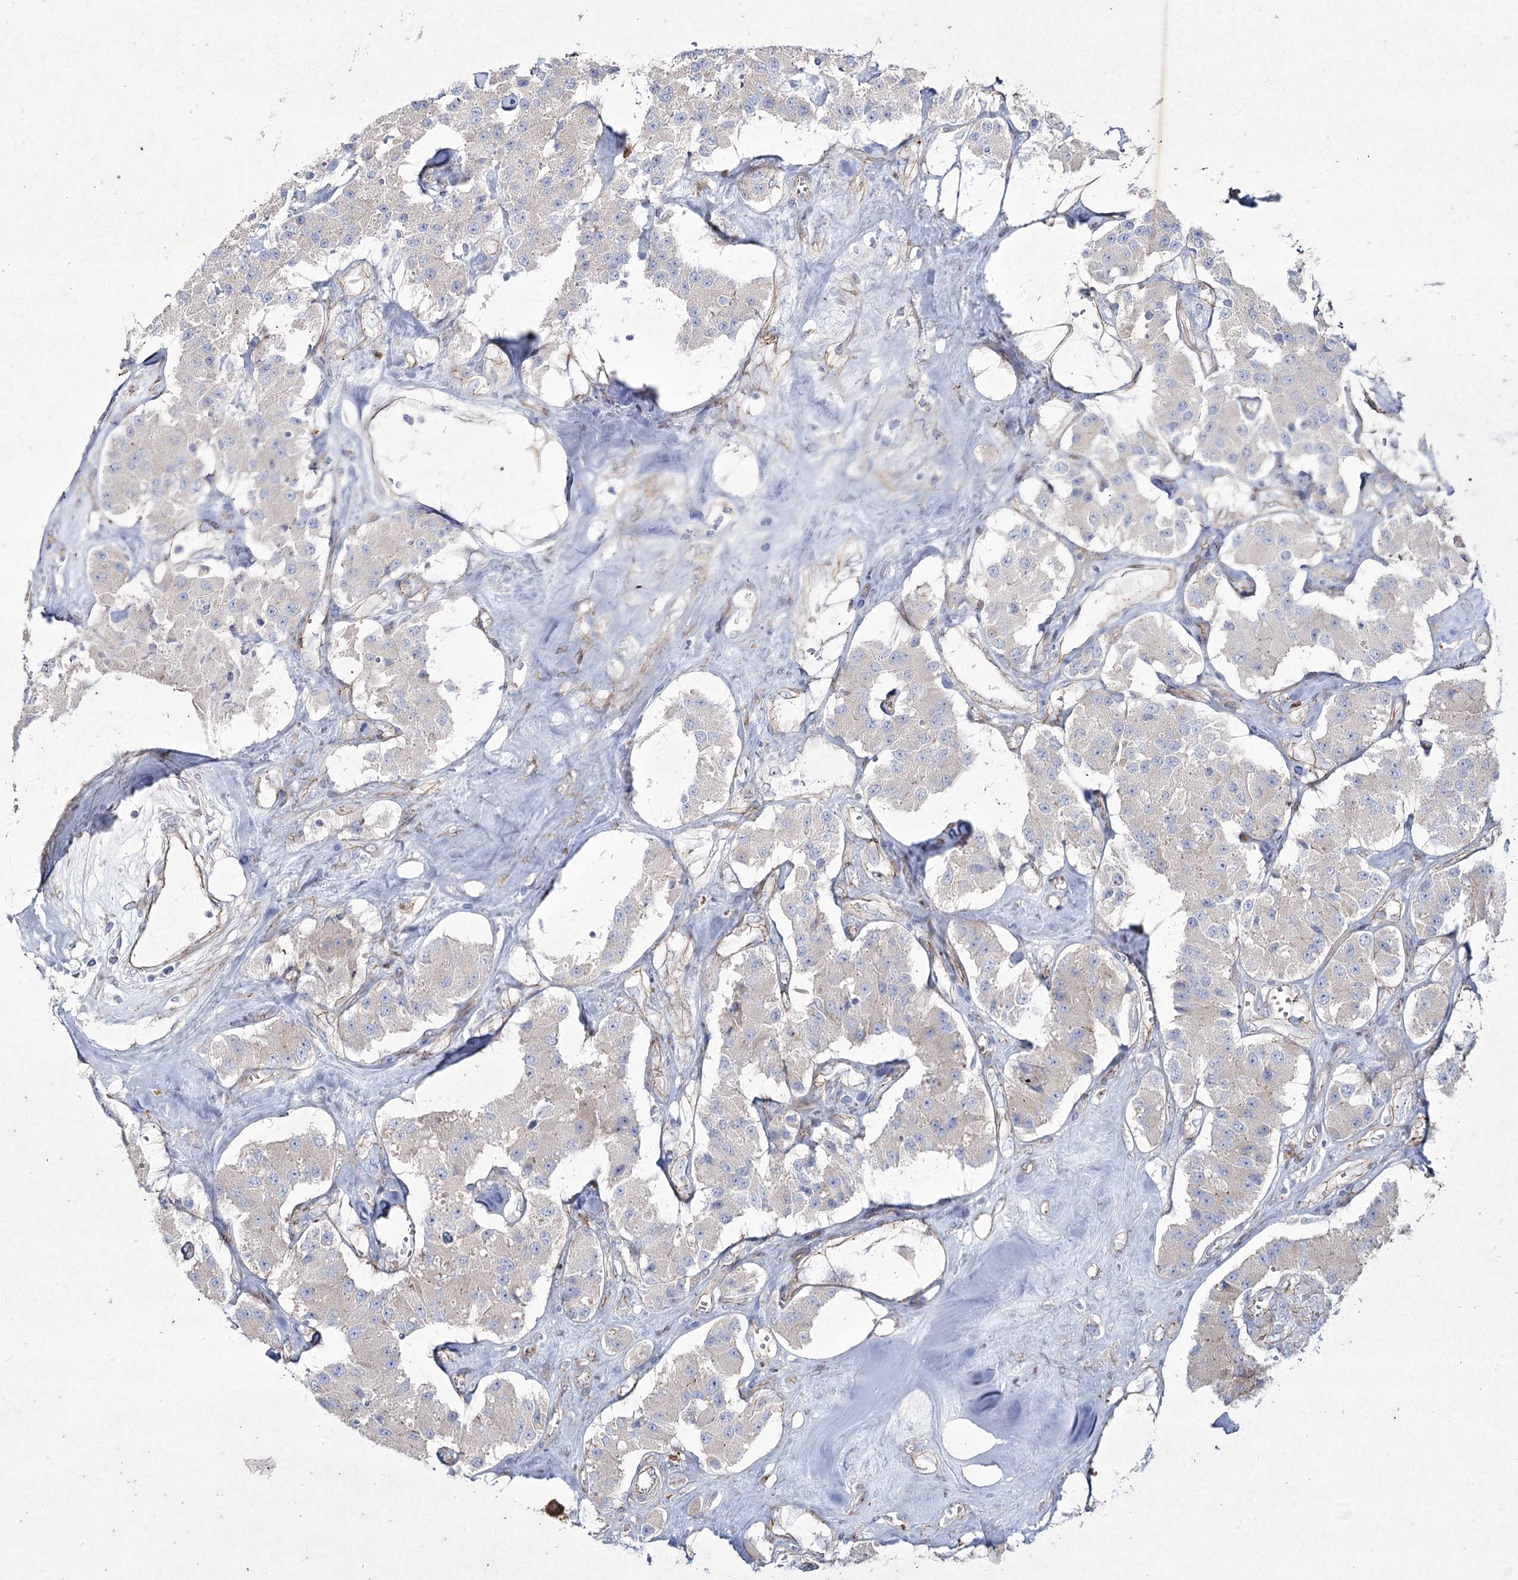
{"staining": {"intensity": "negative", "quantity": "none", "location": "none"}, "tissue": "carcinoid", "cell_type": "Tumor cells", "image_type": "cancer", "snomed": [{"axis": "morphology", "description": "Carcinoid, malignant, NOS"}, {"axis": "topography", "description": "Pancreas"}], "caption": "This is a micrograph of IHC staining of carcinoid, which shows no staining in tumor cells. Brightfield microscopy of immunohistochemistry (IHC) stained with DAB (3,3'-diaminobenzidine) (brown) and hematoxylin (blue), captured at high magnification.", "gene": "LDLRAD3", "patient": {"sex": "male", "age": 41}}